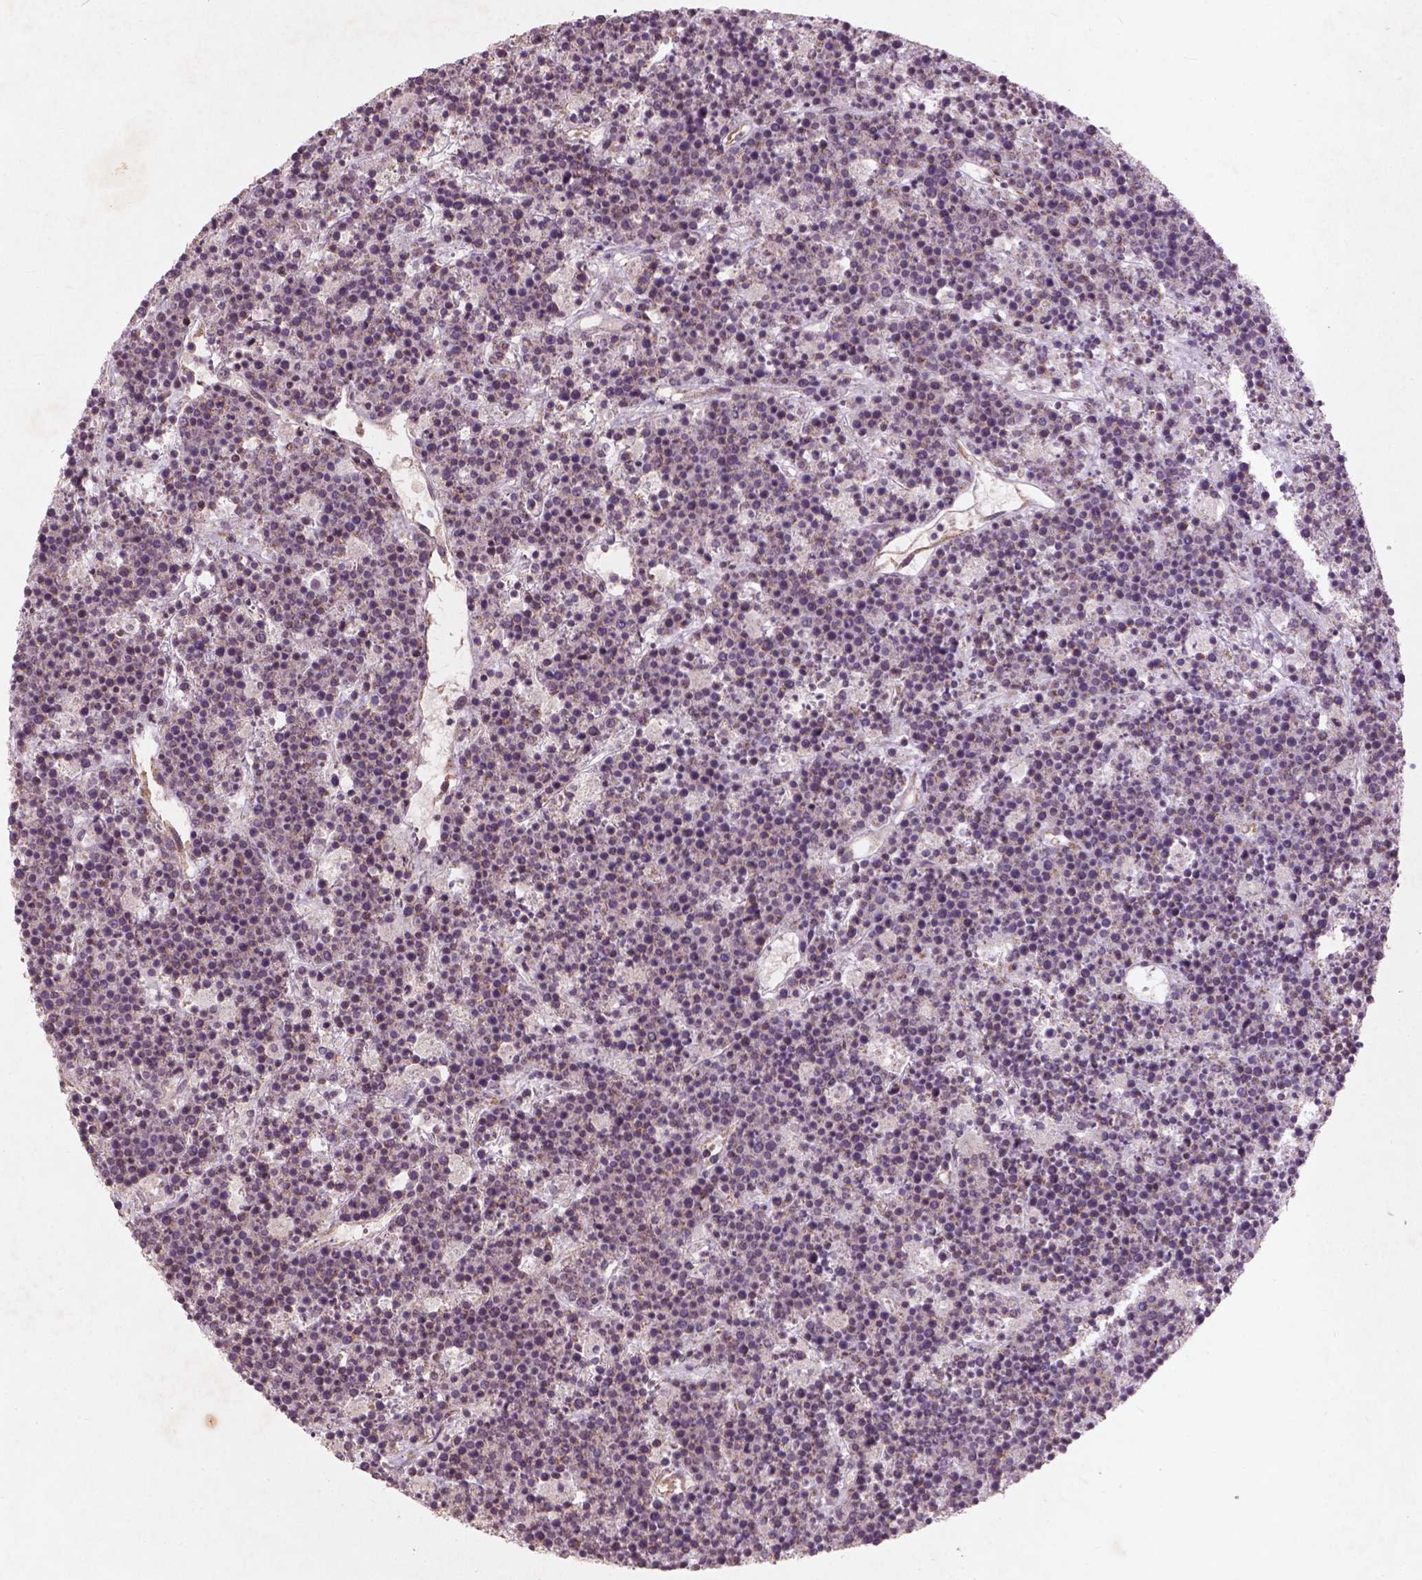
{"staining": {"intensity": "negative", "quantity": "none", "location": "none"}, "tissue": "lymphoma", "cell_type": "Tumor cells", "image_type": "cancer", "snomed": [{"axis": "morphology", "description": "Malignant lymphoma, non-Hodgkin's type, High grade"}, {"axis": "topography", "description": "Ovary"}], "caption": "A micrograph of high-grade malignant lymphoma, non-Hodgkin's type stained for a protein displays no brown staining in tumor cells.", "gene": "SMAD2", "patient": {"sex": "female", "age": 56}}